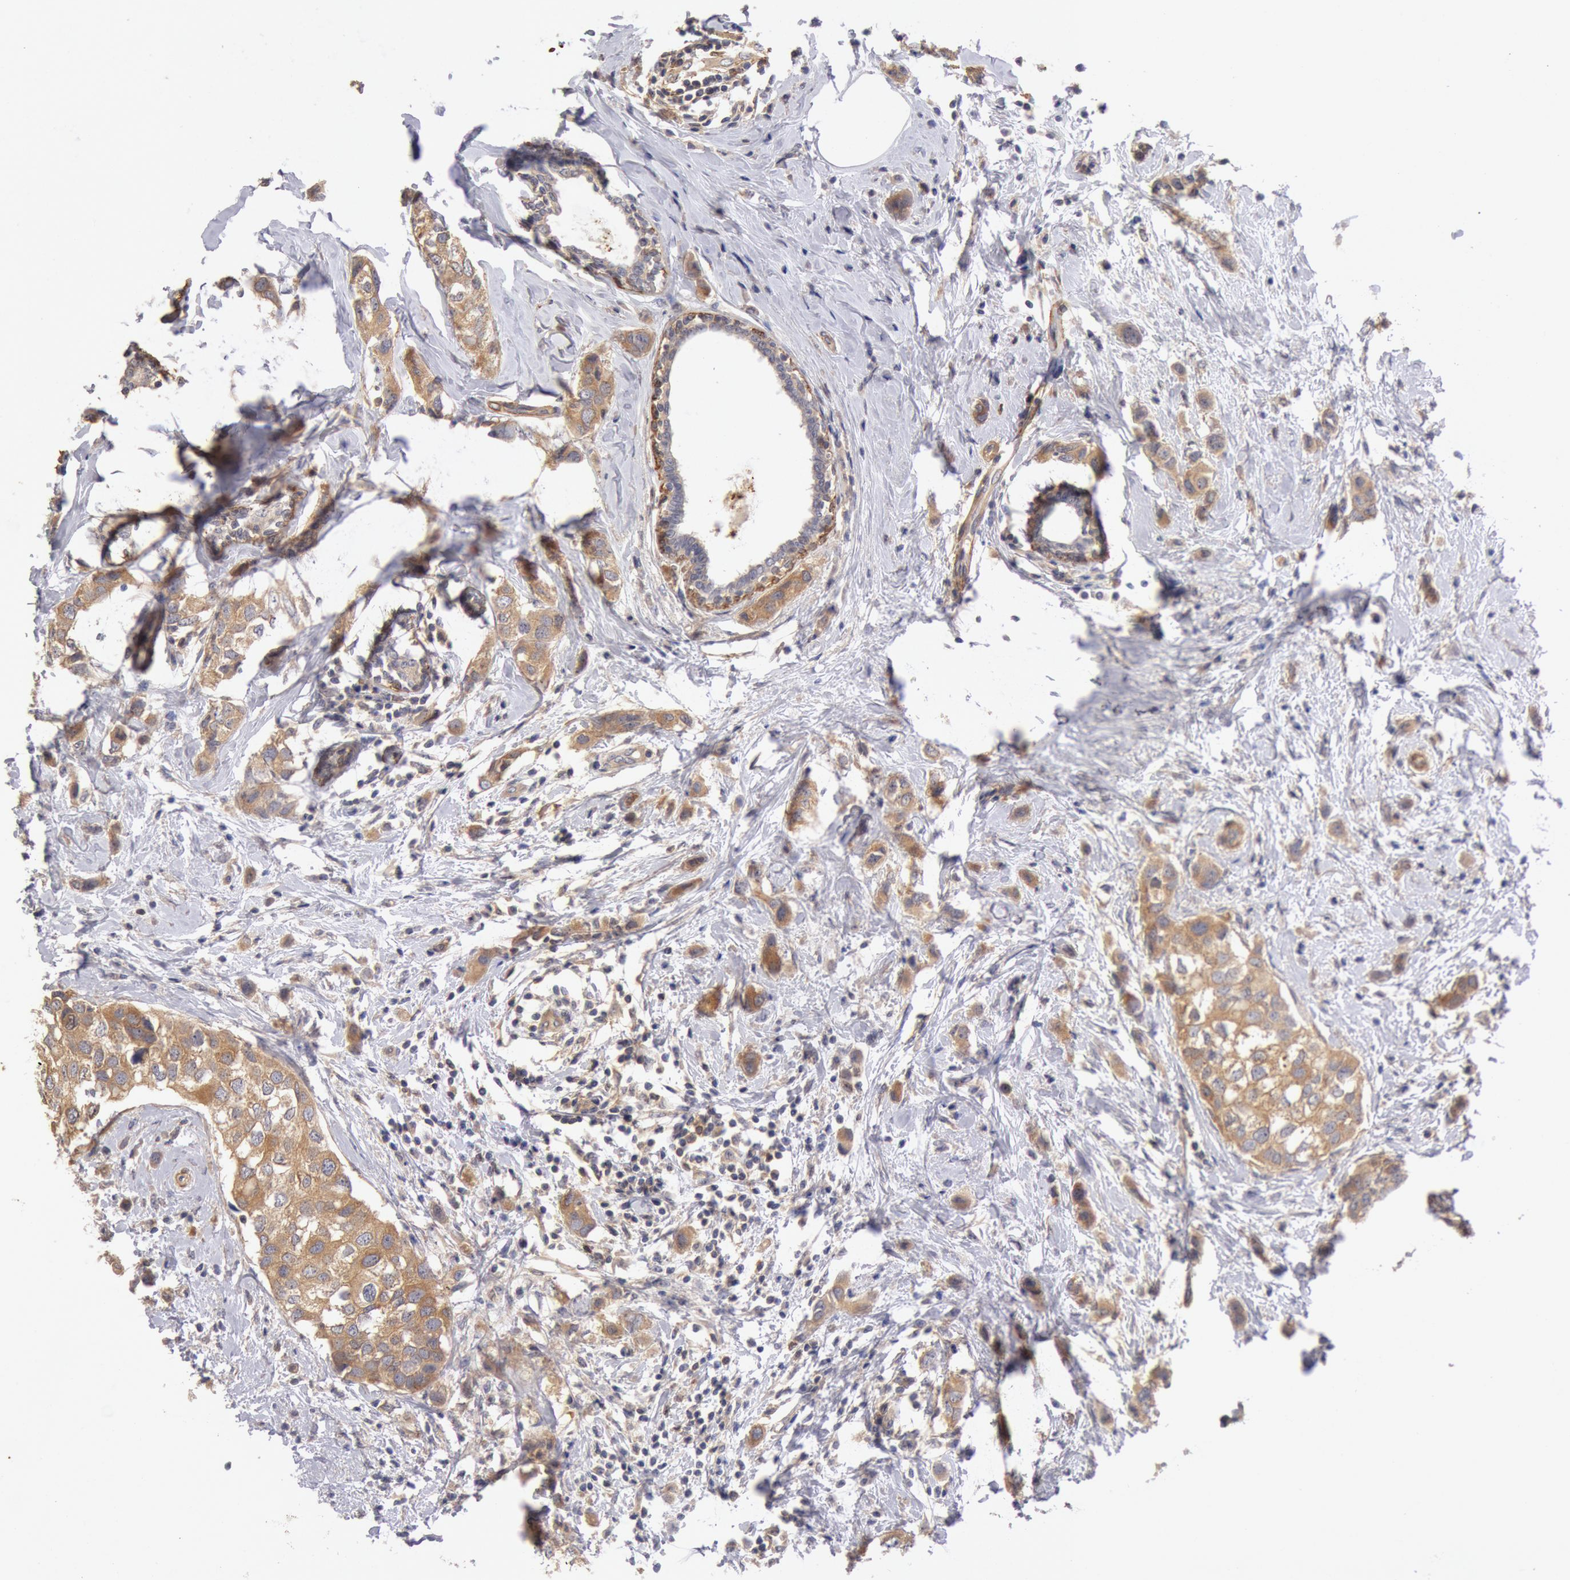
{"staining": {"intensity": "moderate", "quantity": "25%-75%", "location": "cytoplasmic/membranous"}, "tissue": "breast cancer", "cell_type": "Tumor cells", "image_type": "cancer", "snomed": [{"axis": "morphology", "description": "Normal tissue, NOS"}, {"axis": "morphology", "description": "Duct carcinoma"}, {"axis": "topography", "description": "Breast"}], "caption": "Tumor cells show moderate cytoplasmic/membranous staining in approximately 25%-75% of cells in breast cancer (invasive ductal carcinoma). Immunohistochemistry stains the protein in brown and the nuclei are stained blue.", "gene": "TMED8", "patient": {"sex": "female", "age": 50}}